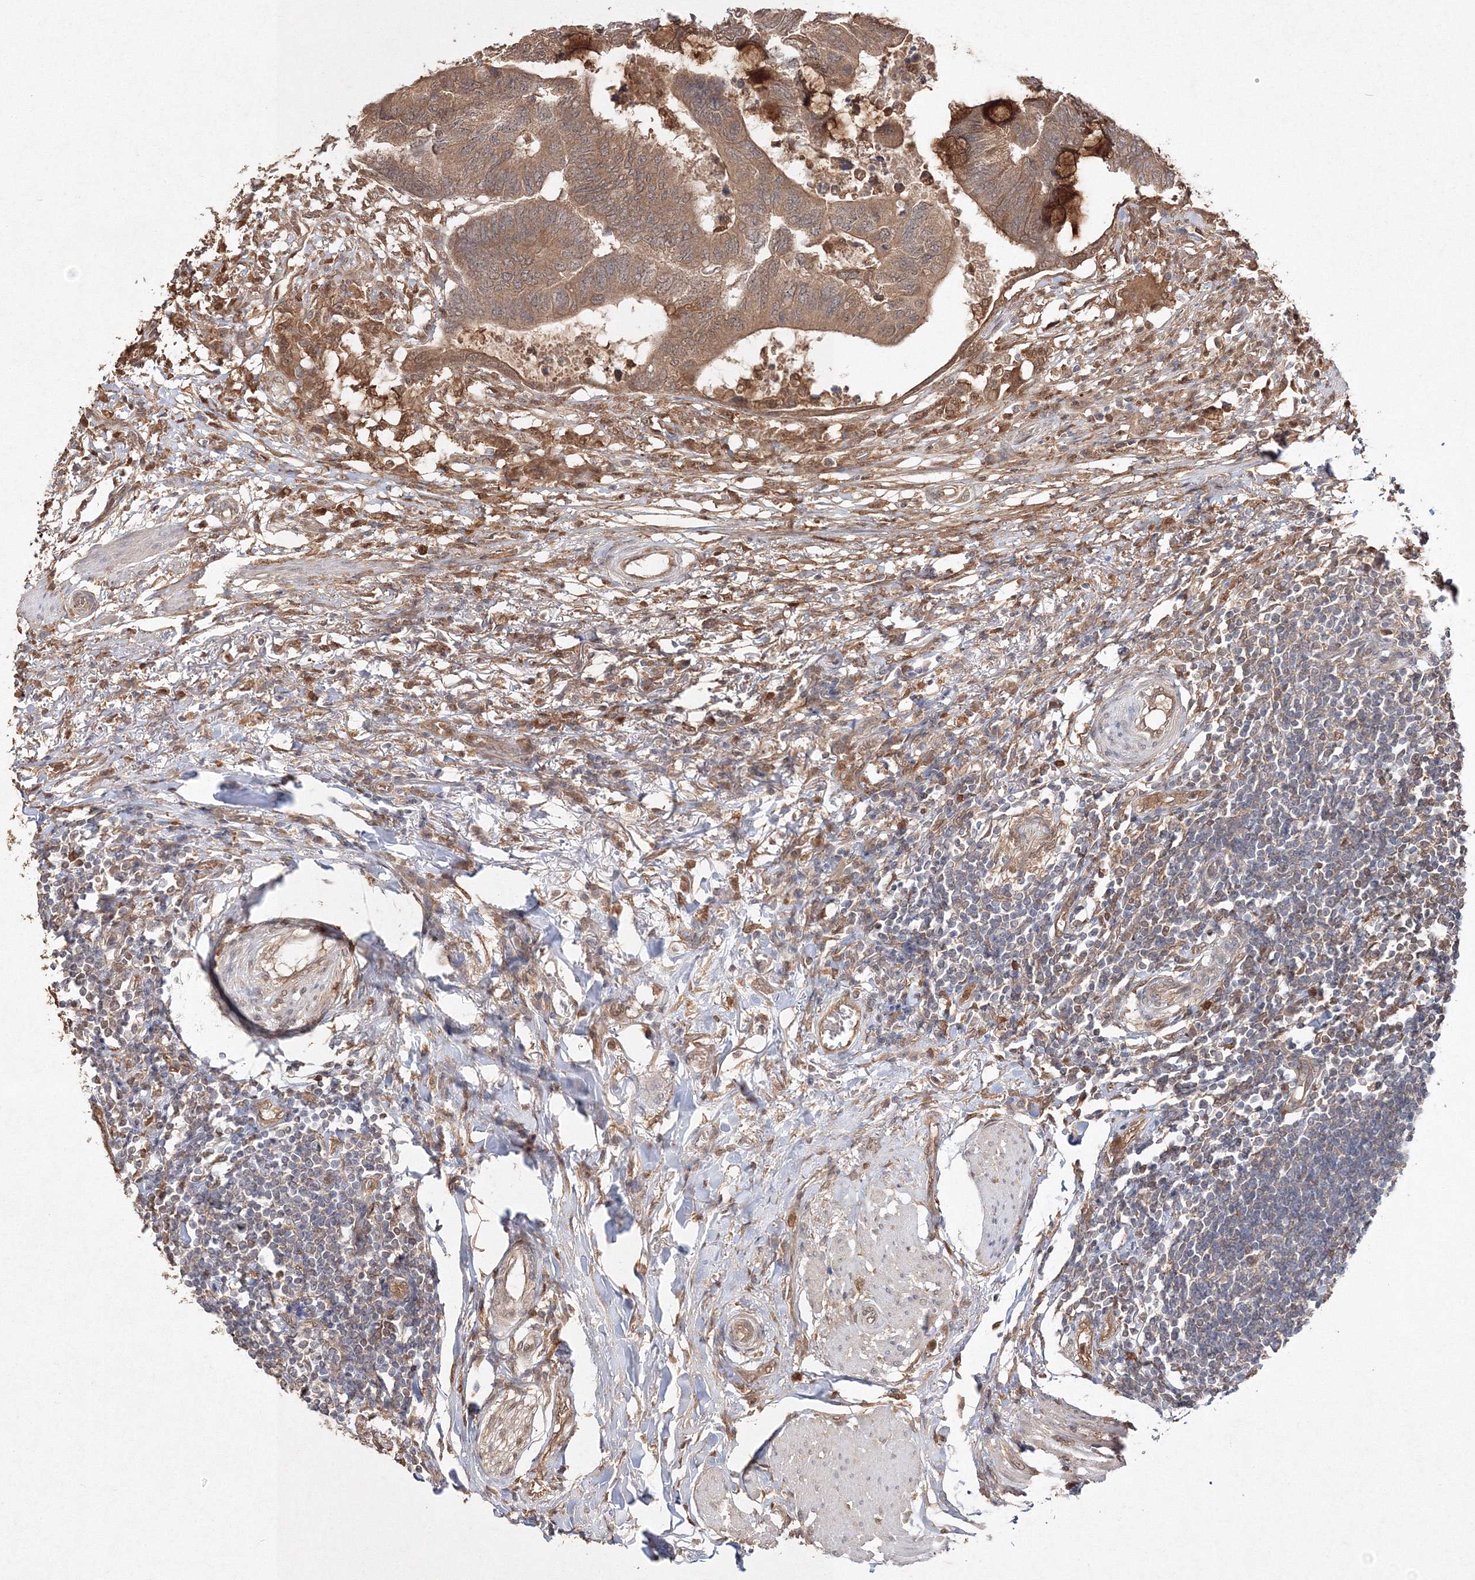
{"staining": {"intensity": "moderate", "quantity": ">75%", "location": "cytoplasmic/membranous"}, "tissue": "colorectal cancer", "cell_type": "Tumor cells", "image_type": "cancer", "snomed": [{"axis": "morphology", "description": "Normal tissue, NOS"}, {"axis": "morphology", "description": "Adenocarcinoma, NOS"}, {"axis": "topography", "description": "Rectum"}, {"axis": "topography", "description": "Peripheral nerve tissue"}], "caption": "Tumor cells show medium levels of moderate cytoplasmic/membranous positivity in approximately >75% of cells in colorectal cancer. Nuclei are stained in blue.", "gene": "S100A11", "patient": {"sex": "male", "age": 92}}